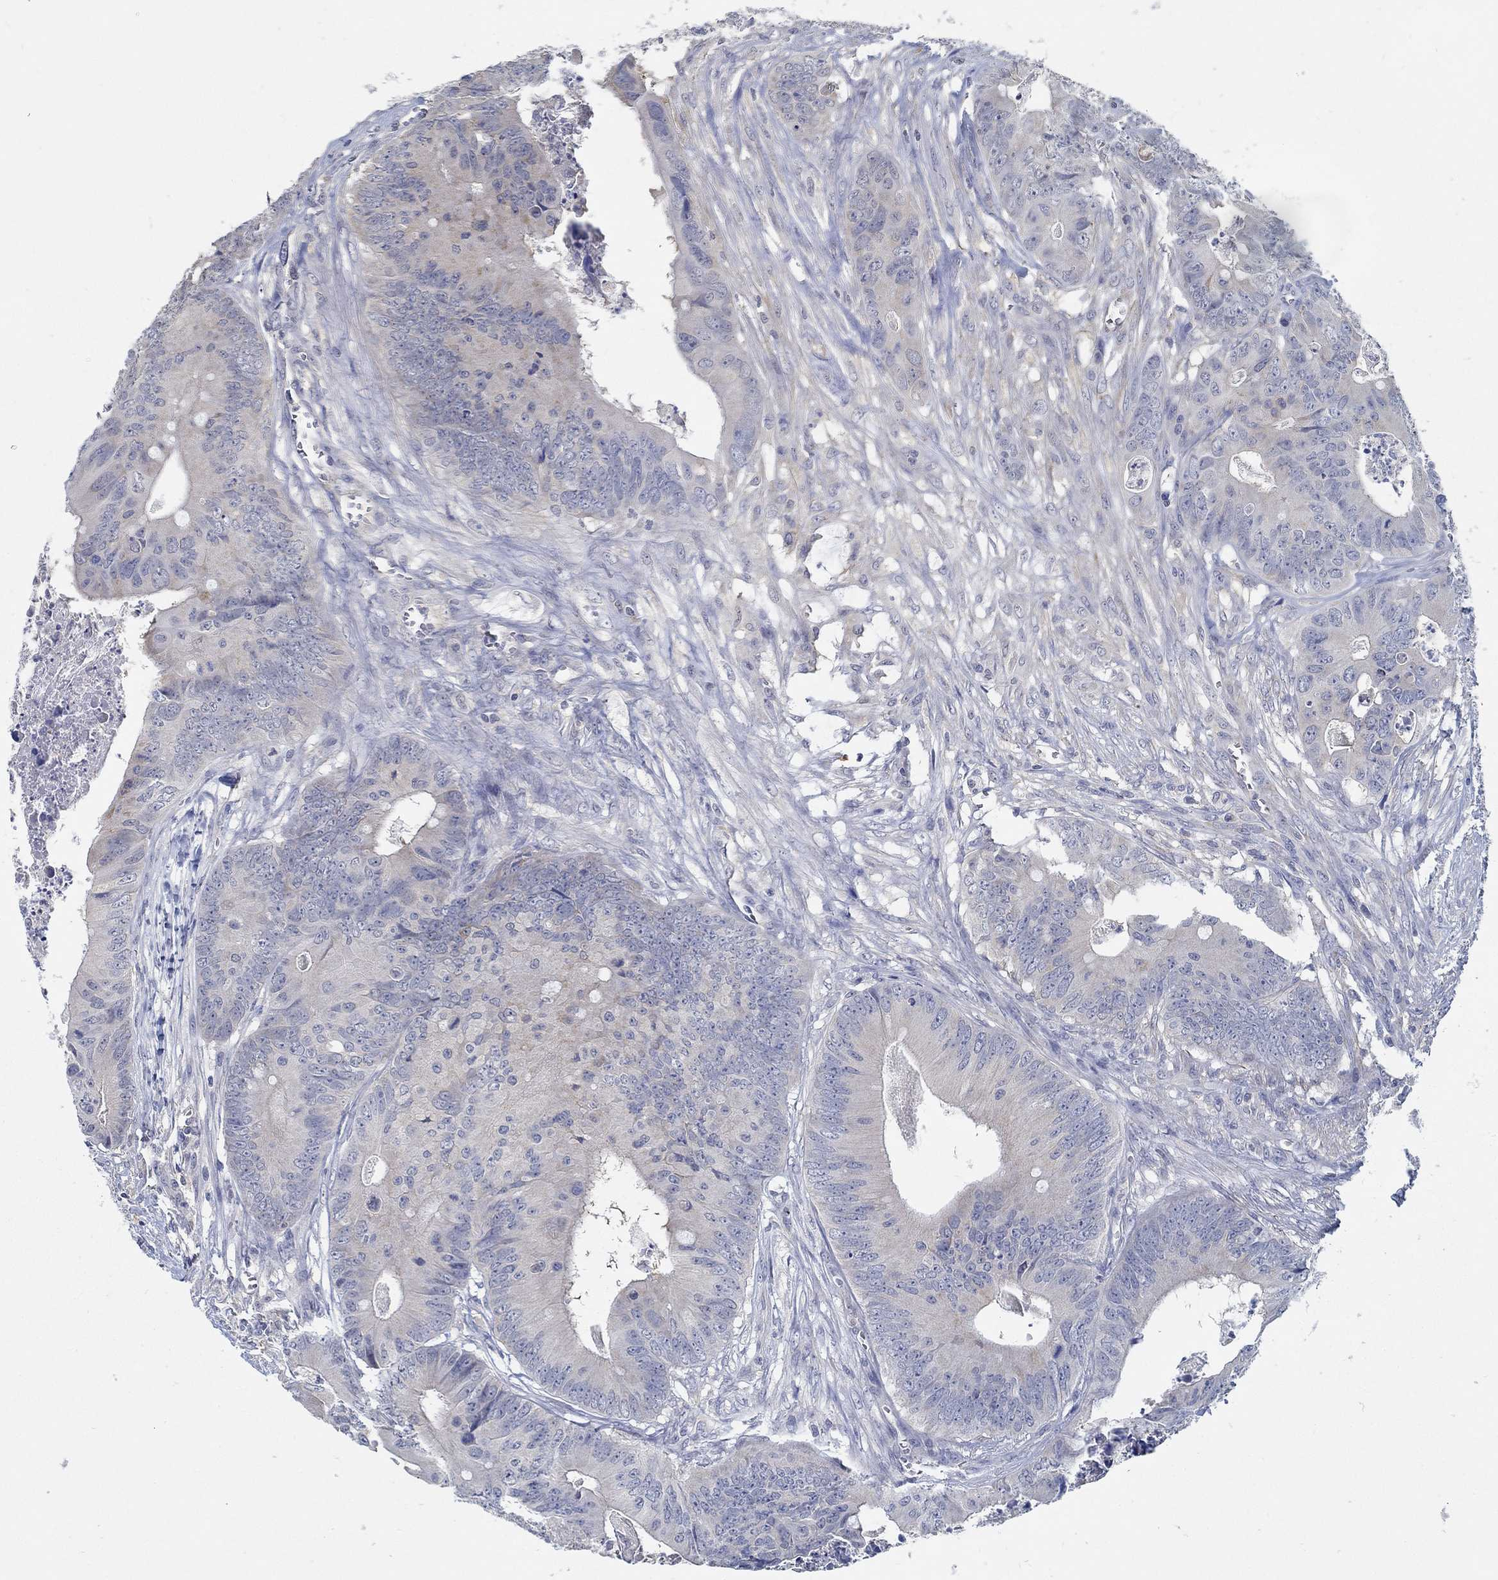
{"staining": {"intensity": "moderate", "quantity": "<25%", "location": "cytoplasmic/membranous"}, "tissue": "colorectal cancer", "cell_type": "Tumor cells", "image_type": "cancer", "snomed": [{"axis": "morphology", "description": "Adenocarcinoma, NOS"}, {"axis": "topography", "description": "Colon"}], "caption": "Colorectal cancer was stained to show a protein in brown. There is low levels of moderate cytoplasmic/membranous positivity in approximately <25% of tumor cells. (DAB IHC, brown staining for protein, blue staining for nuclei).", "gene": "PCDH11X", "patient": {"sex": "male", "age": 84}}